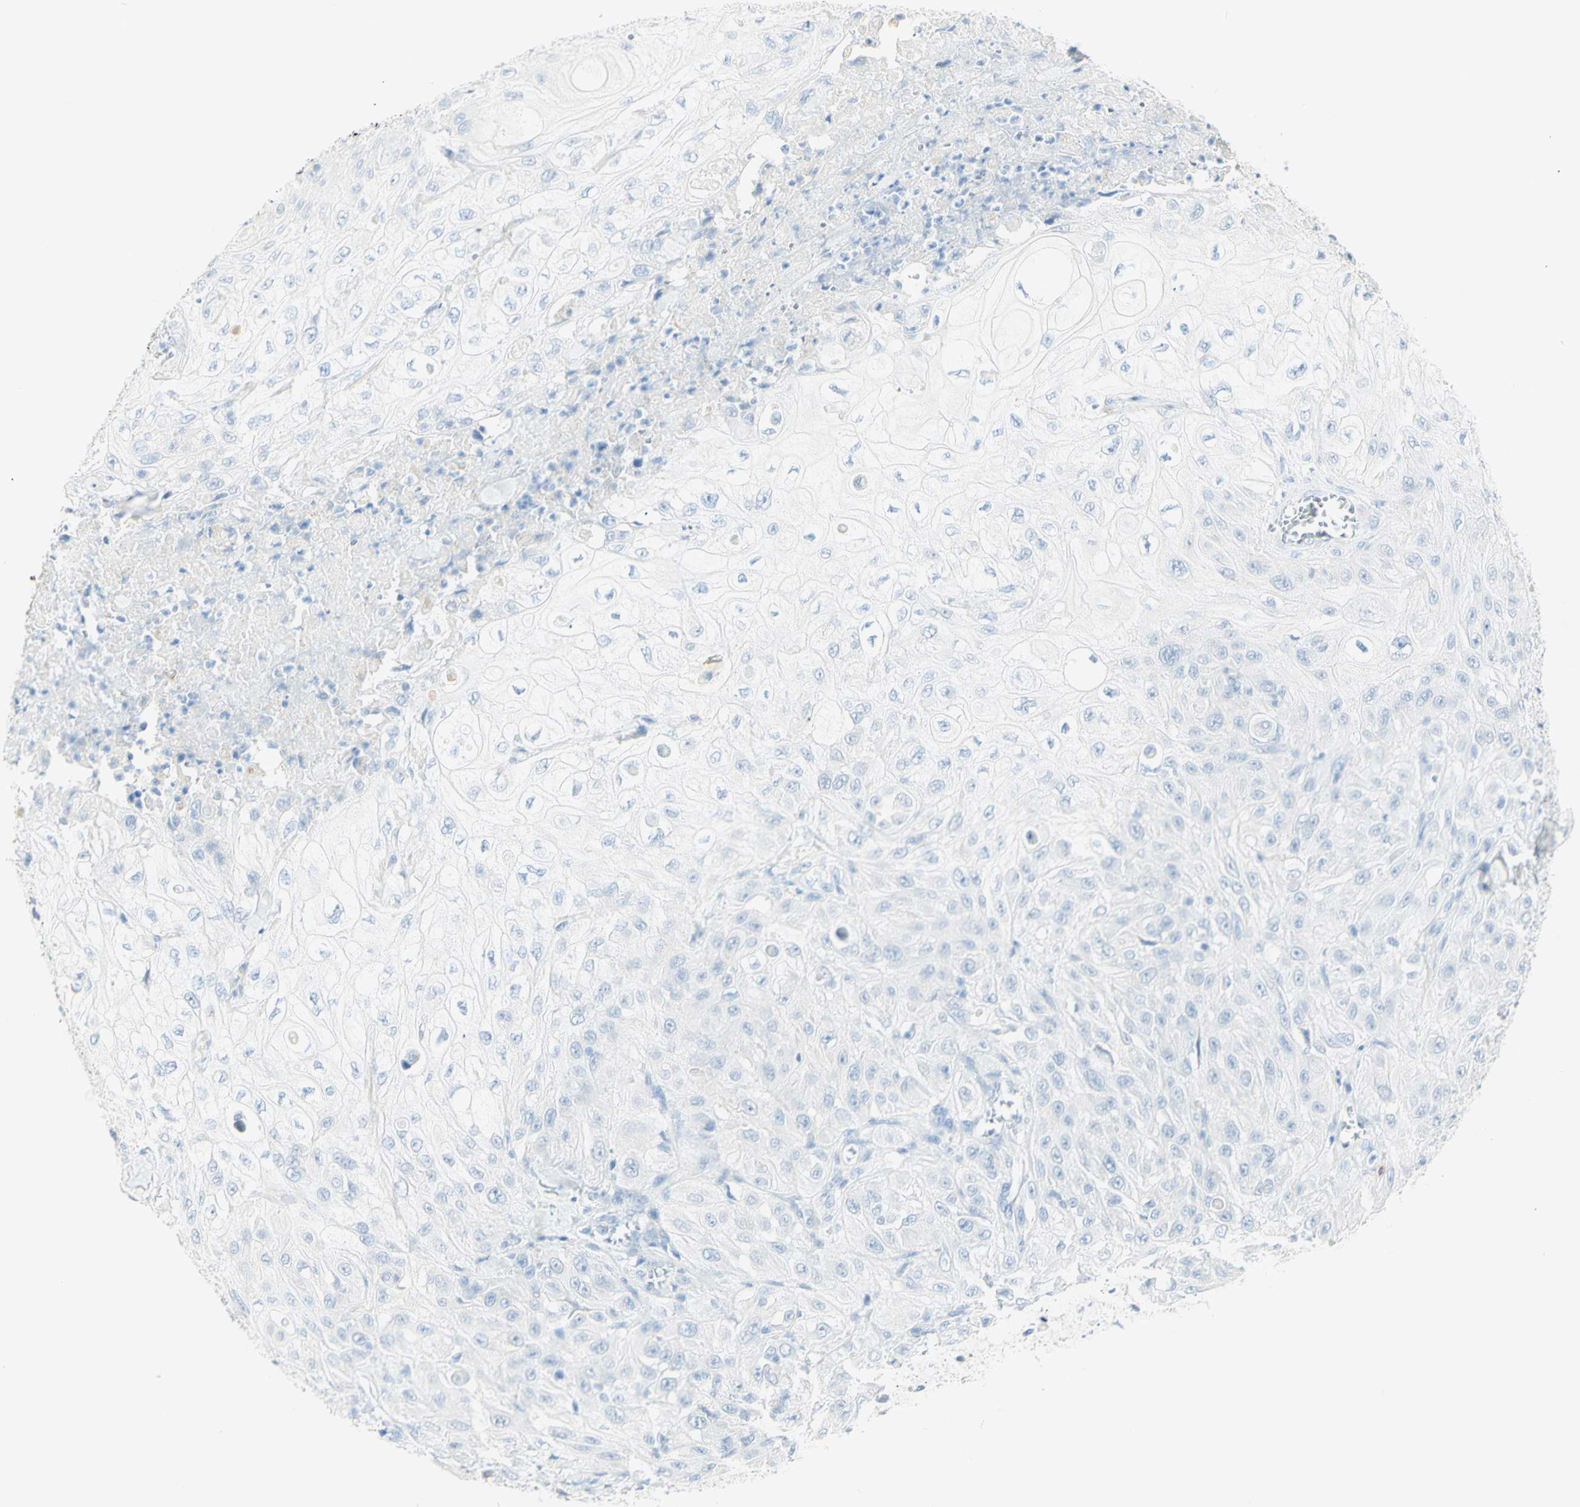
{"staining": {"intensity": "negative", "quantity": "none", "location": "none"}, "tissue": "skin cancer", "cell_type": "Tumor cells", "image_type": "cancer", "snomed": [{"axis": "morphology", "description": "Squamous cell carcinoma, NOS"}, {"axis": "morphology", "description": "Squamous cell carcinoma, metastatic, NOS"}, {"axis": "topography", "description": "Skin"}, {"axis": "topography", "description": "Lymph node"}], "caption": "Tumor cells are negative for protein expression in human skin squamous cell carcinoma. (DAB immunohistochemistry with hematoxylin counter stain).", "gene": "LETM1", "patient": {"sex": "male", "age": 75}}